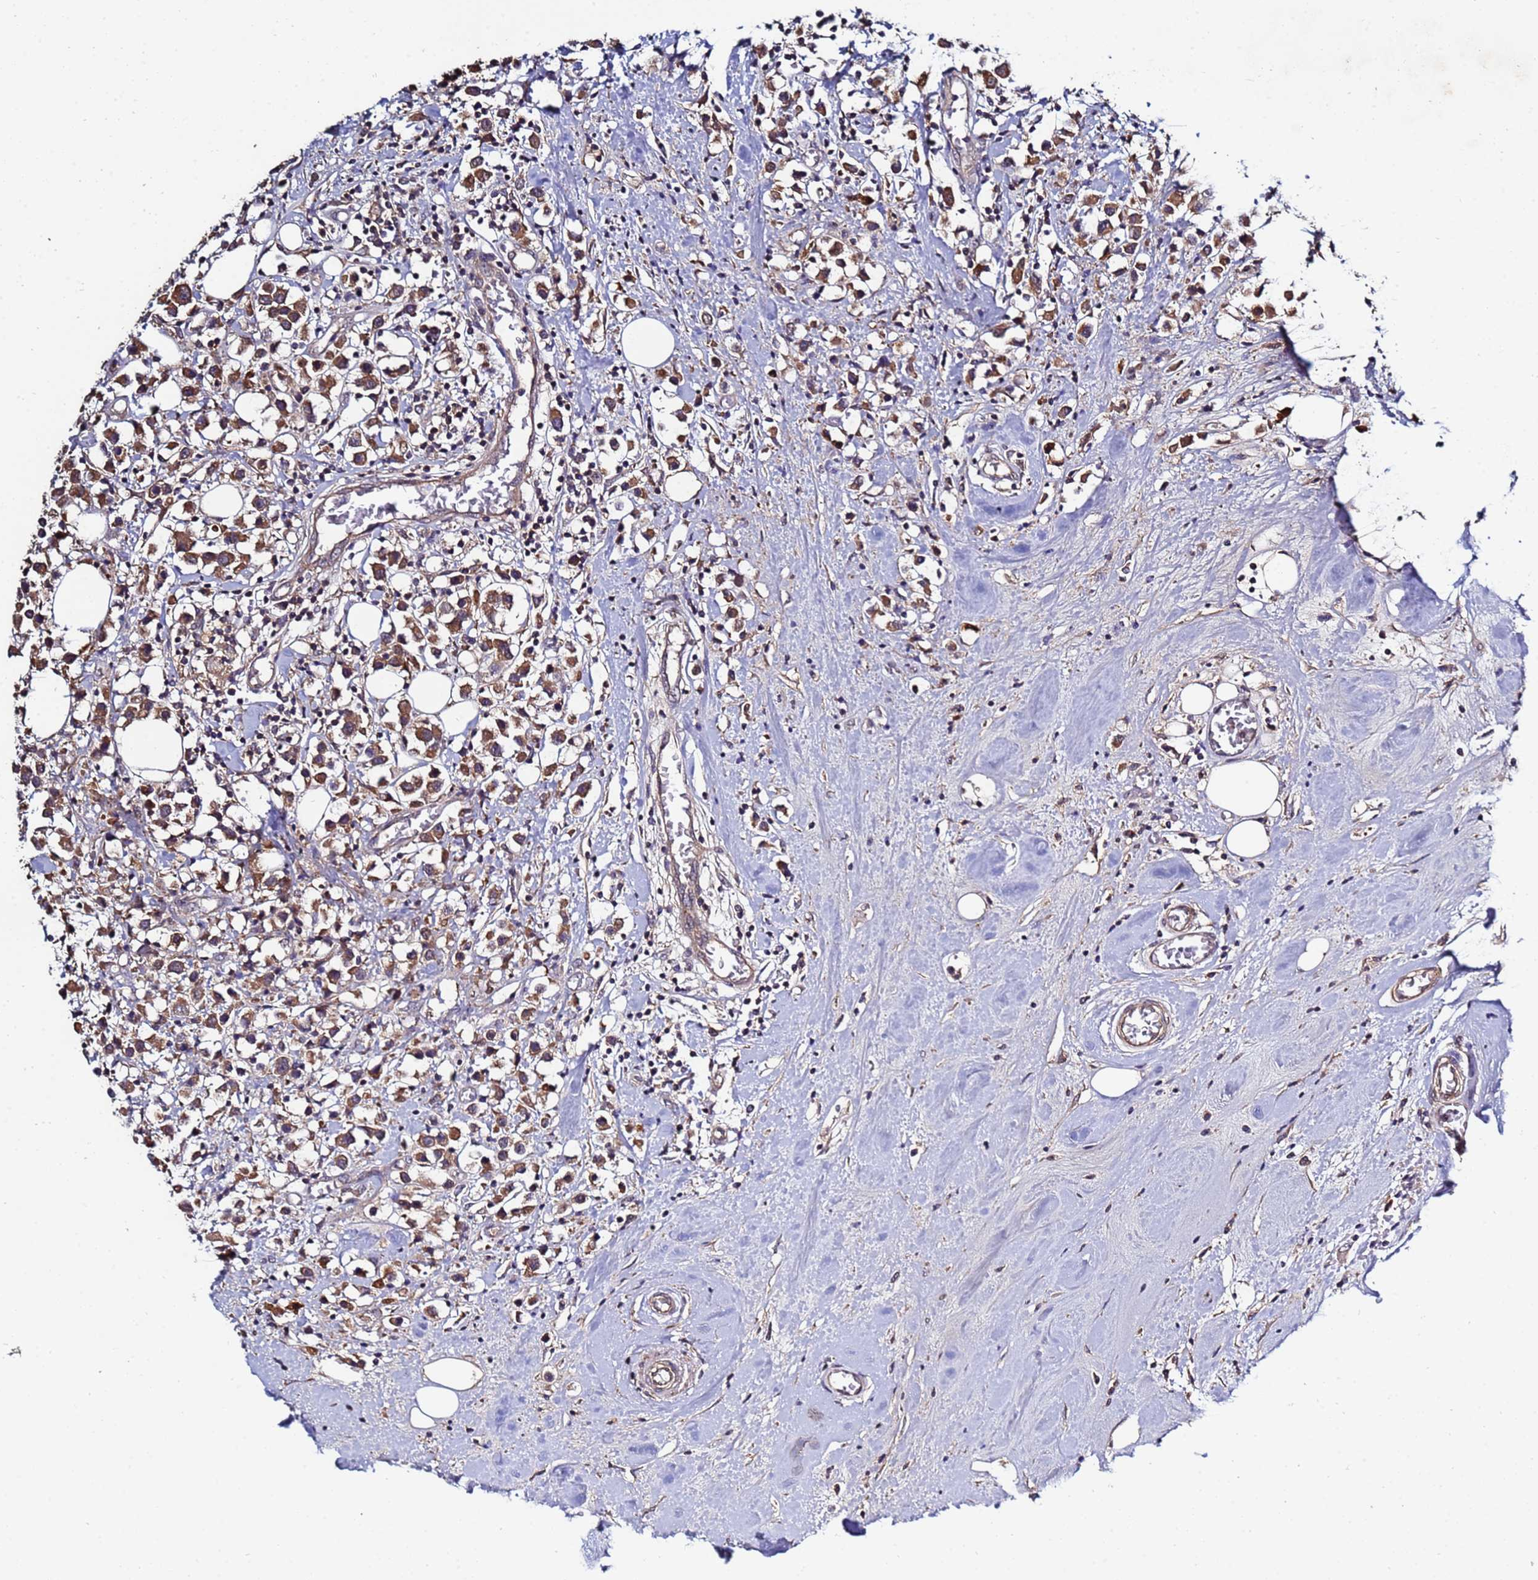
{"staining": {"intensity": "moderate", "quantity": ">75%", "location": "cytoplasmic/membranous"}, "tissue": "breast cancer", "cell_type": "Tumor cells", "image_type": "cancer", "snomed": [{"axis": "morphology", "description": "Duct carcinoma"}, {"axis": "topography", "description": "Breast"}], "caption": "Infiltrating ductal carcinoma (breast) stained with DAB (3,3'-diaminobenzidine) immunohistochemistry (IHC) exhibits medium levels of moderate cytoplasmic/membranous staining in approximately >75% of tumor cells. (DAB (3,3'-diaminobenzidine) IHC, brown staining for protein, blue staining for nuclei).", "gene": "NAXE", "patient": {"sex": "female", "age": 61}}